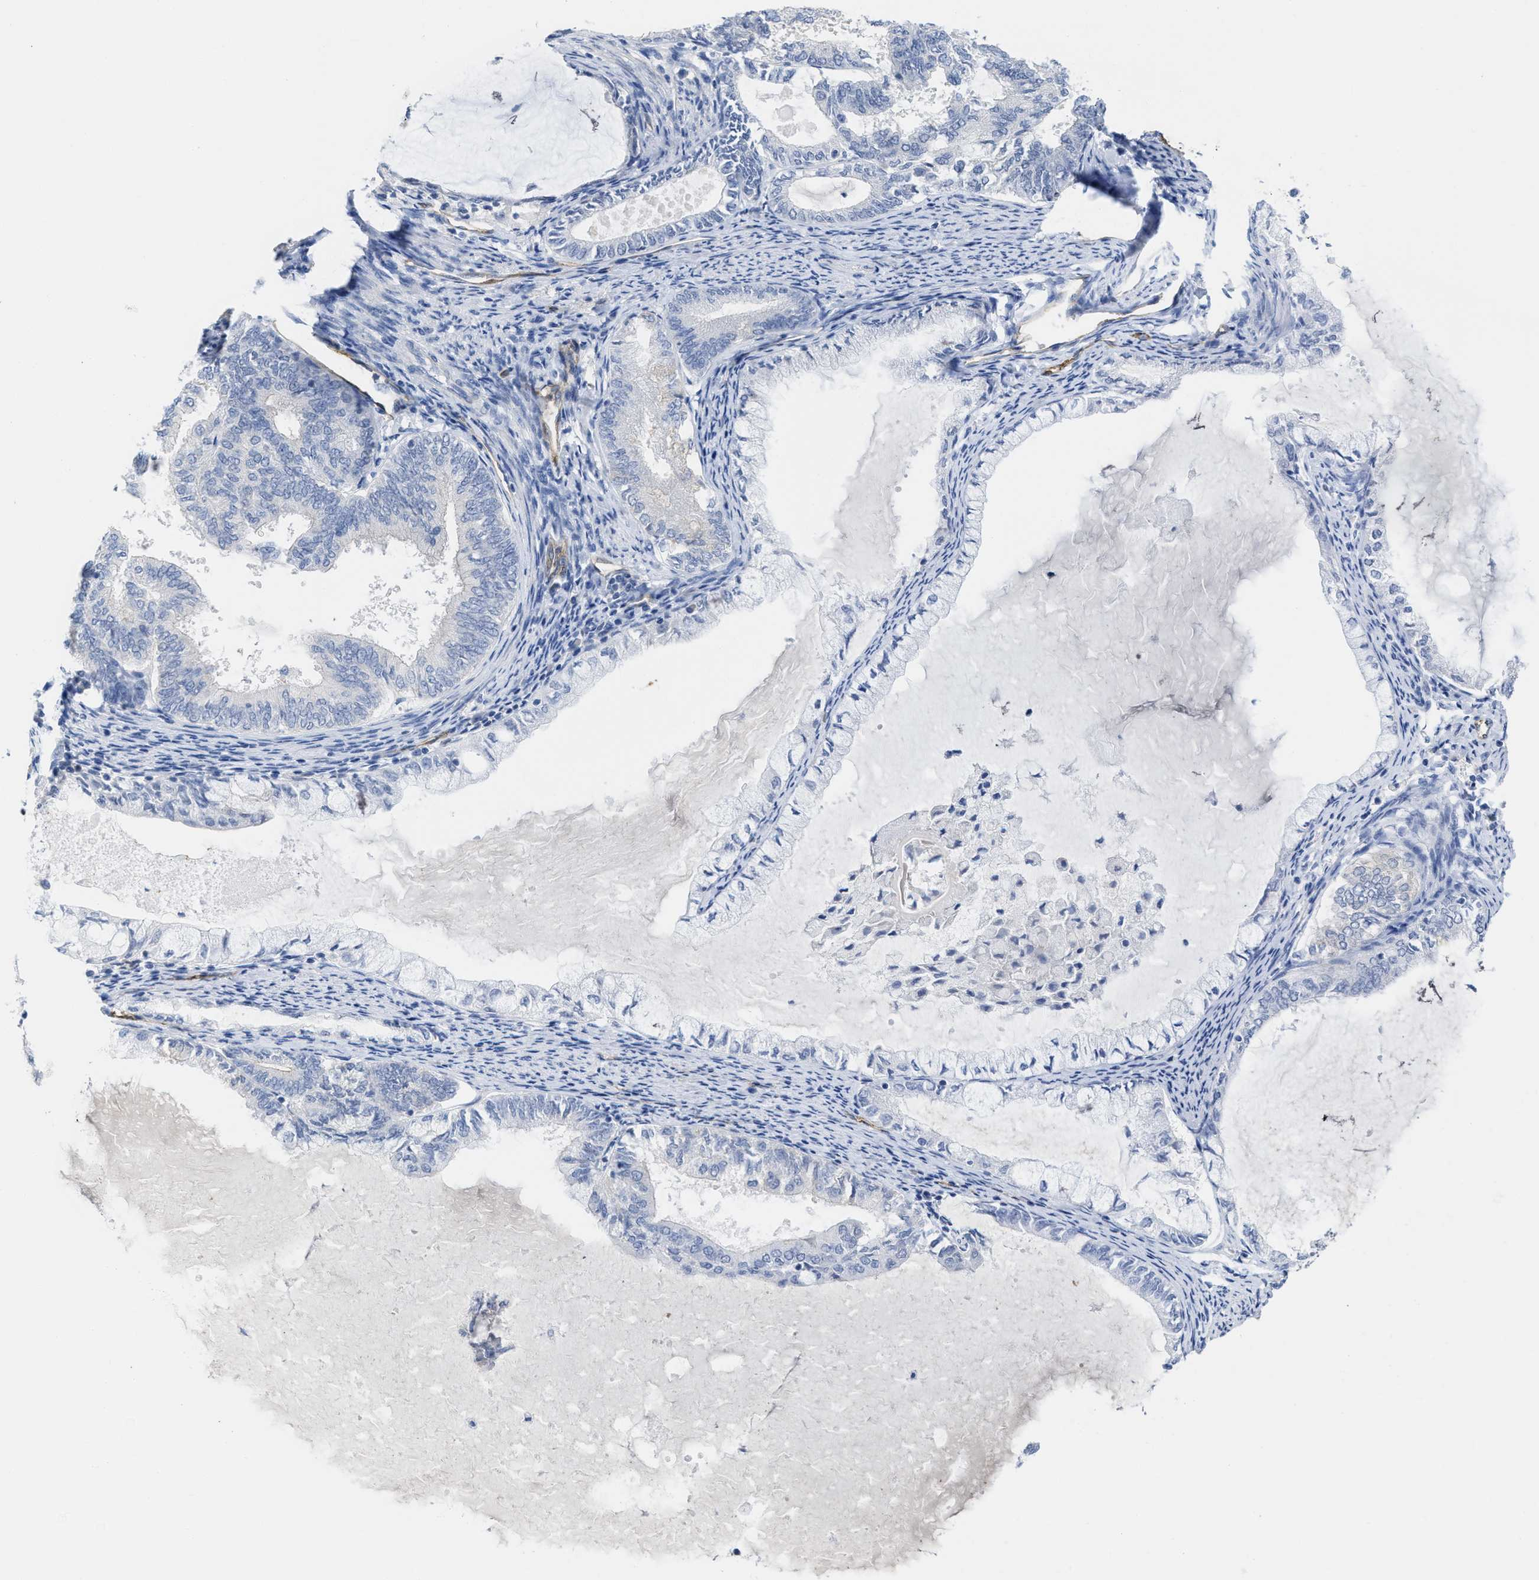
{"staining": {"intensity": "negative", "quantity": "none", "location": "none"}, "tissue": "endometrial cancer", "cell_type": "Tumor cells", "image_type": "cancer", "snomed": [{"axis": "morphology", "description": "Adenocarcinoma, NOS"}, {"axis": "topography", "description": "Endometrium"}], "caption": "Human endometrial adenocarcinoma stained for a protein using IHC reveals no expression in tumor cells.", "gene": "ACKR1", "patient": {"sex": "female", "age": 86}}